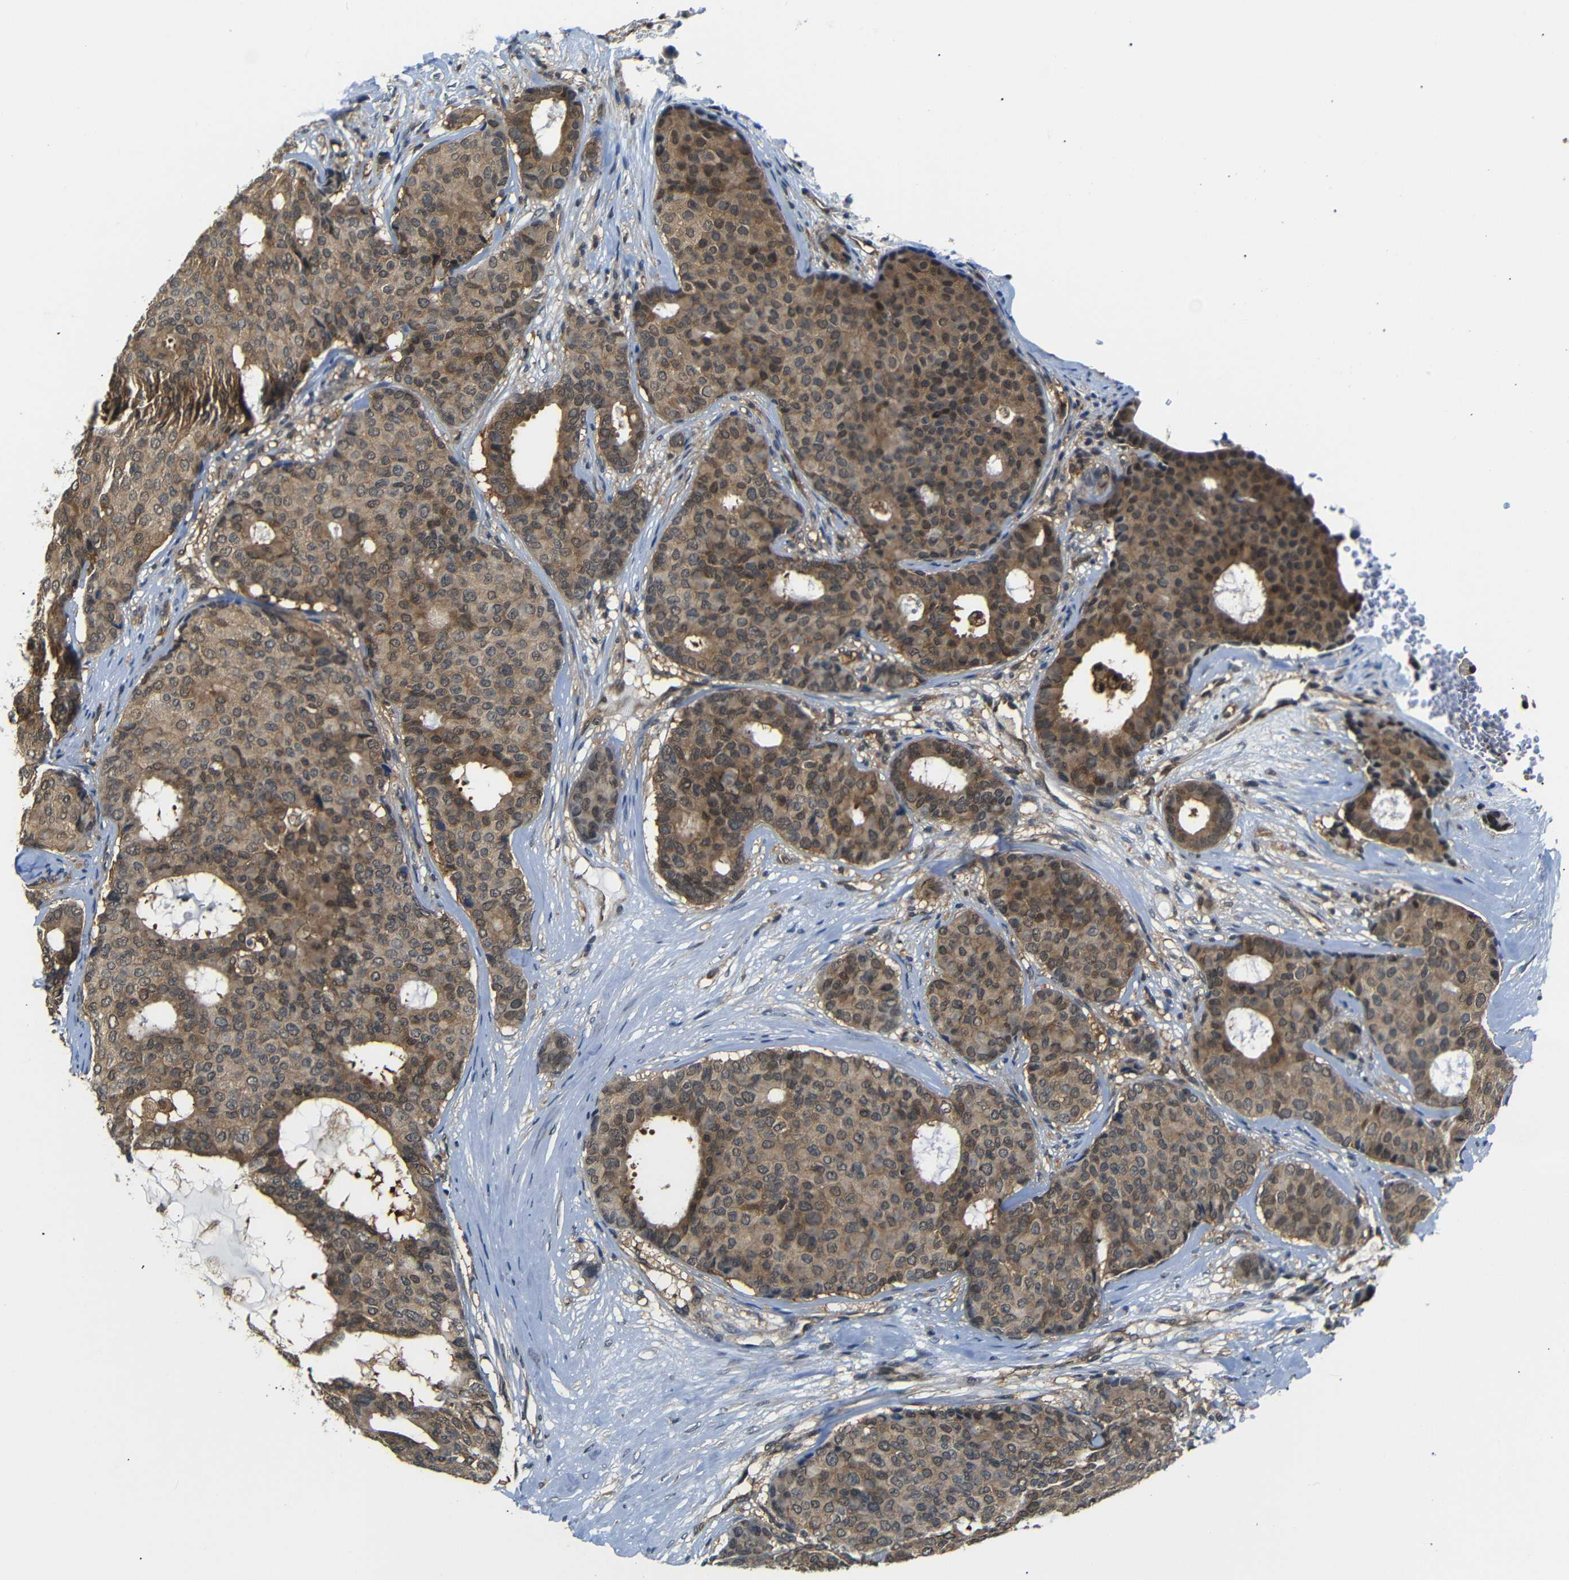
{"staining": {"intensity": "moderate", "quantity": ">75%", "location": "cytoplasmic/membranous,nuclear"}, "tissue": "breast cancer", "cell_type": "Tumor cells", "image_type": "cancer", "snomed": [{"axis": "morphology", "description": "Duct carcinoma"}, {"axis": "topography", "description": "Breast"}], "caption": "An IHC histopathology image of tumor tissue is shown. Protein staining in brown shows moderate cytoplasmic/membranous and nuclear positivity in invasive ductal carcinoma (breast) within tumor cells.", "gene": "UBXN1", "patient": {"sex": "female", "age": 75}}